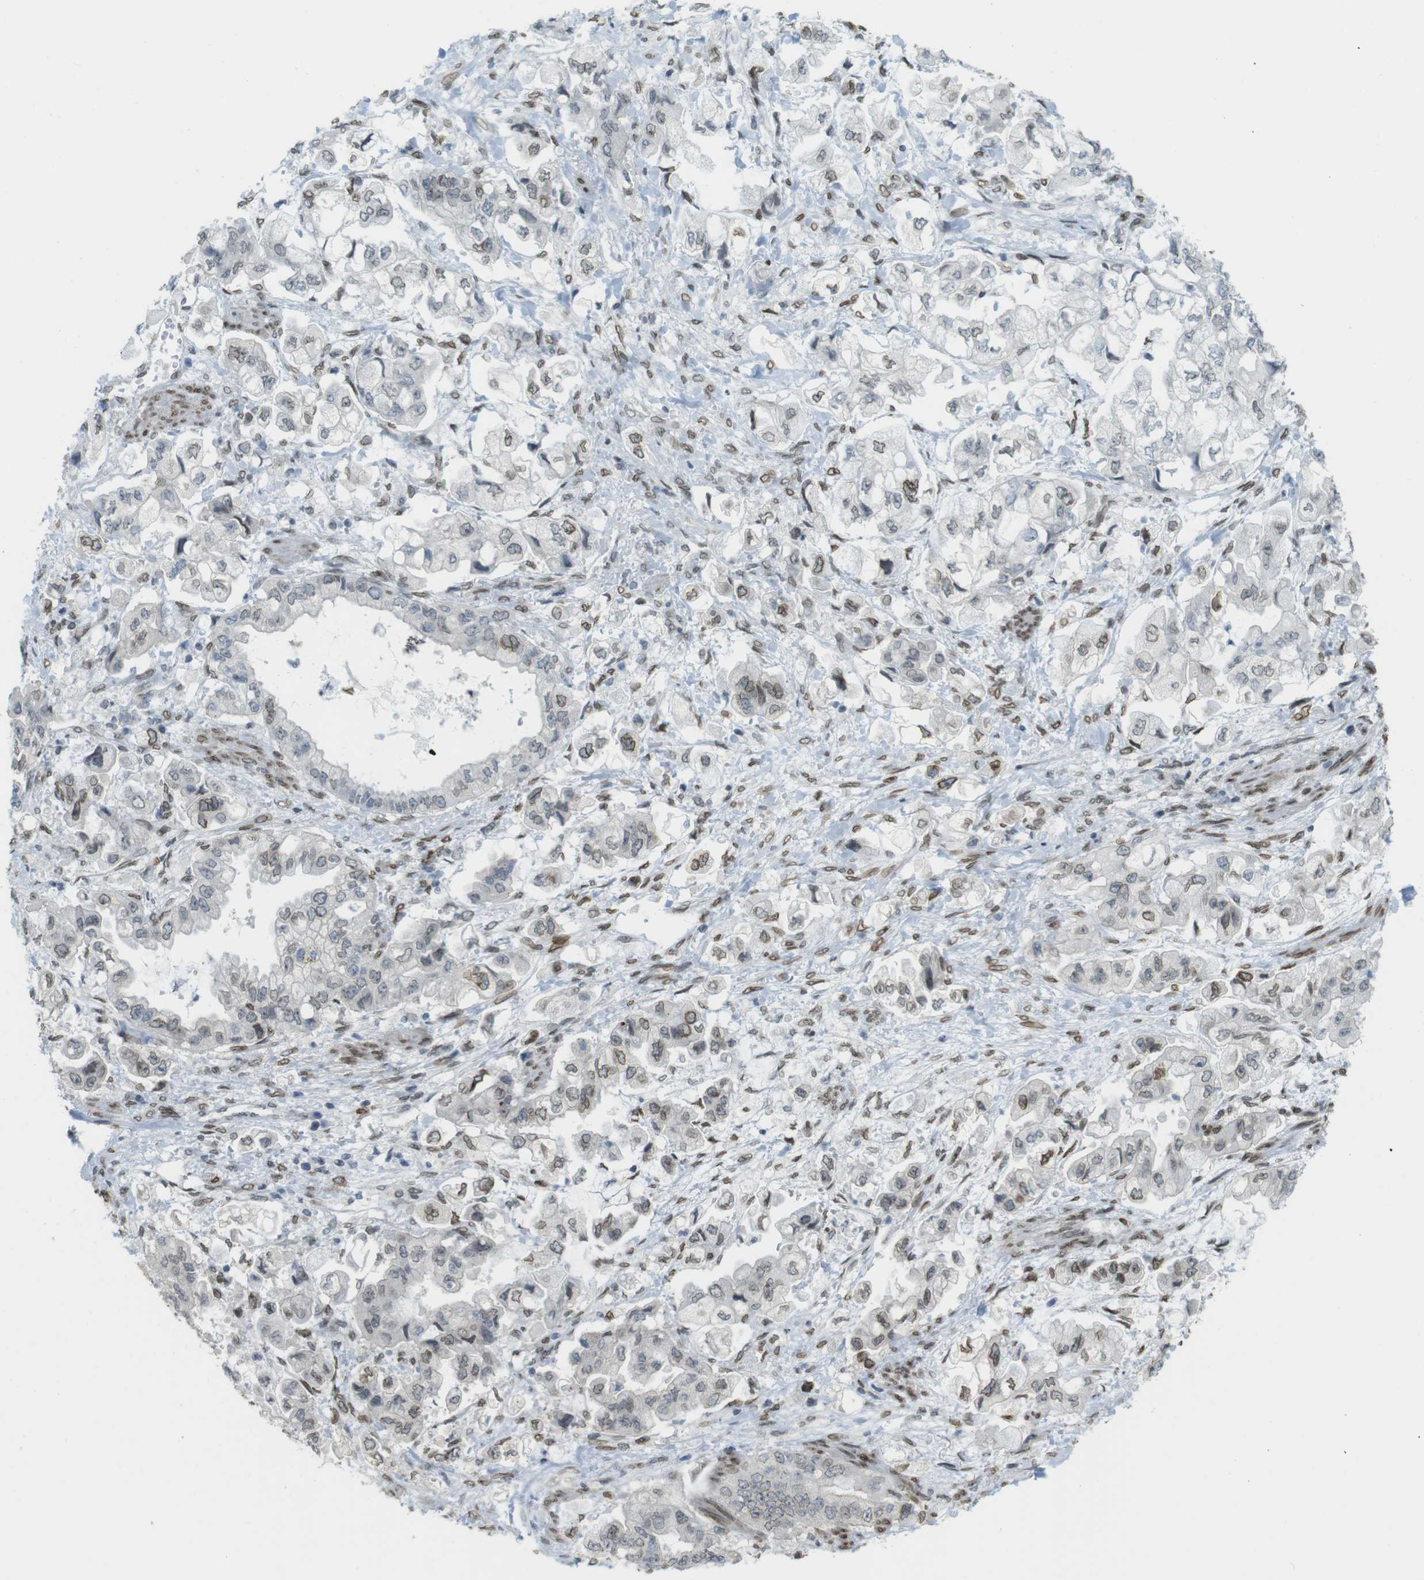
{"staining": {"intensity": "moderate", "quantity": "25%-75%", "location": "nuclear"}, "tissue": "stomach cancer", "cell_type": "Tumor cells", "image_type": "cancer", "snomed": [{"axis": "morphology", "description": "Normal tissue, NOS"}, {"axis": "morphology", "description": "Adenocarcinoma, NOS"}, {"axis": "topography", "description": "Stomach"}], "caption": "A high-resolution photomicrograph shows immunohistochemistry (IHC) staining of adenocarcinoma (stomach), which displays moderate nuclear expression in about 25%-75% of tumor cells. The protein of interest is stained brown, and the nuclei are stained in blue (DAB (3,3'-diaminobenzidine) IHC with brightfield microscopy, high magnification).", "gene": "ARL6IP6", "patient": {"sex": "male", "age": 62}}